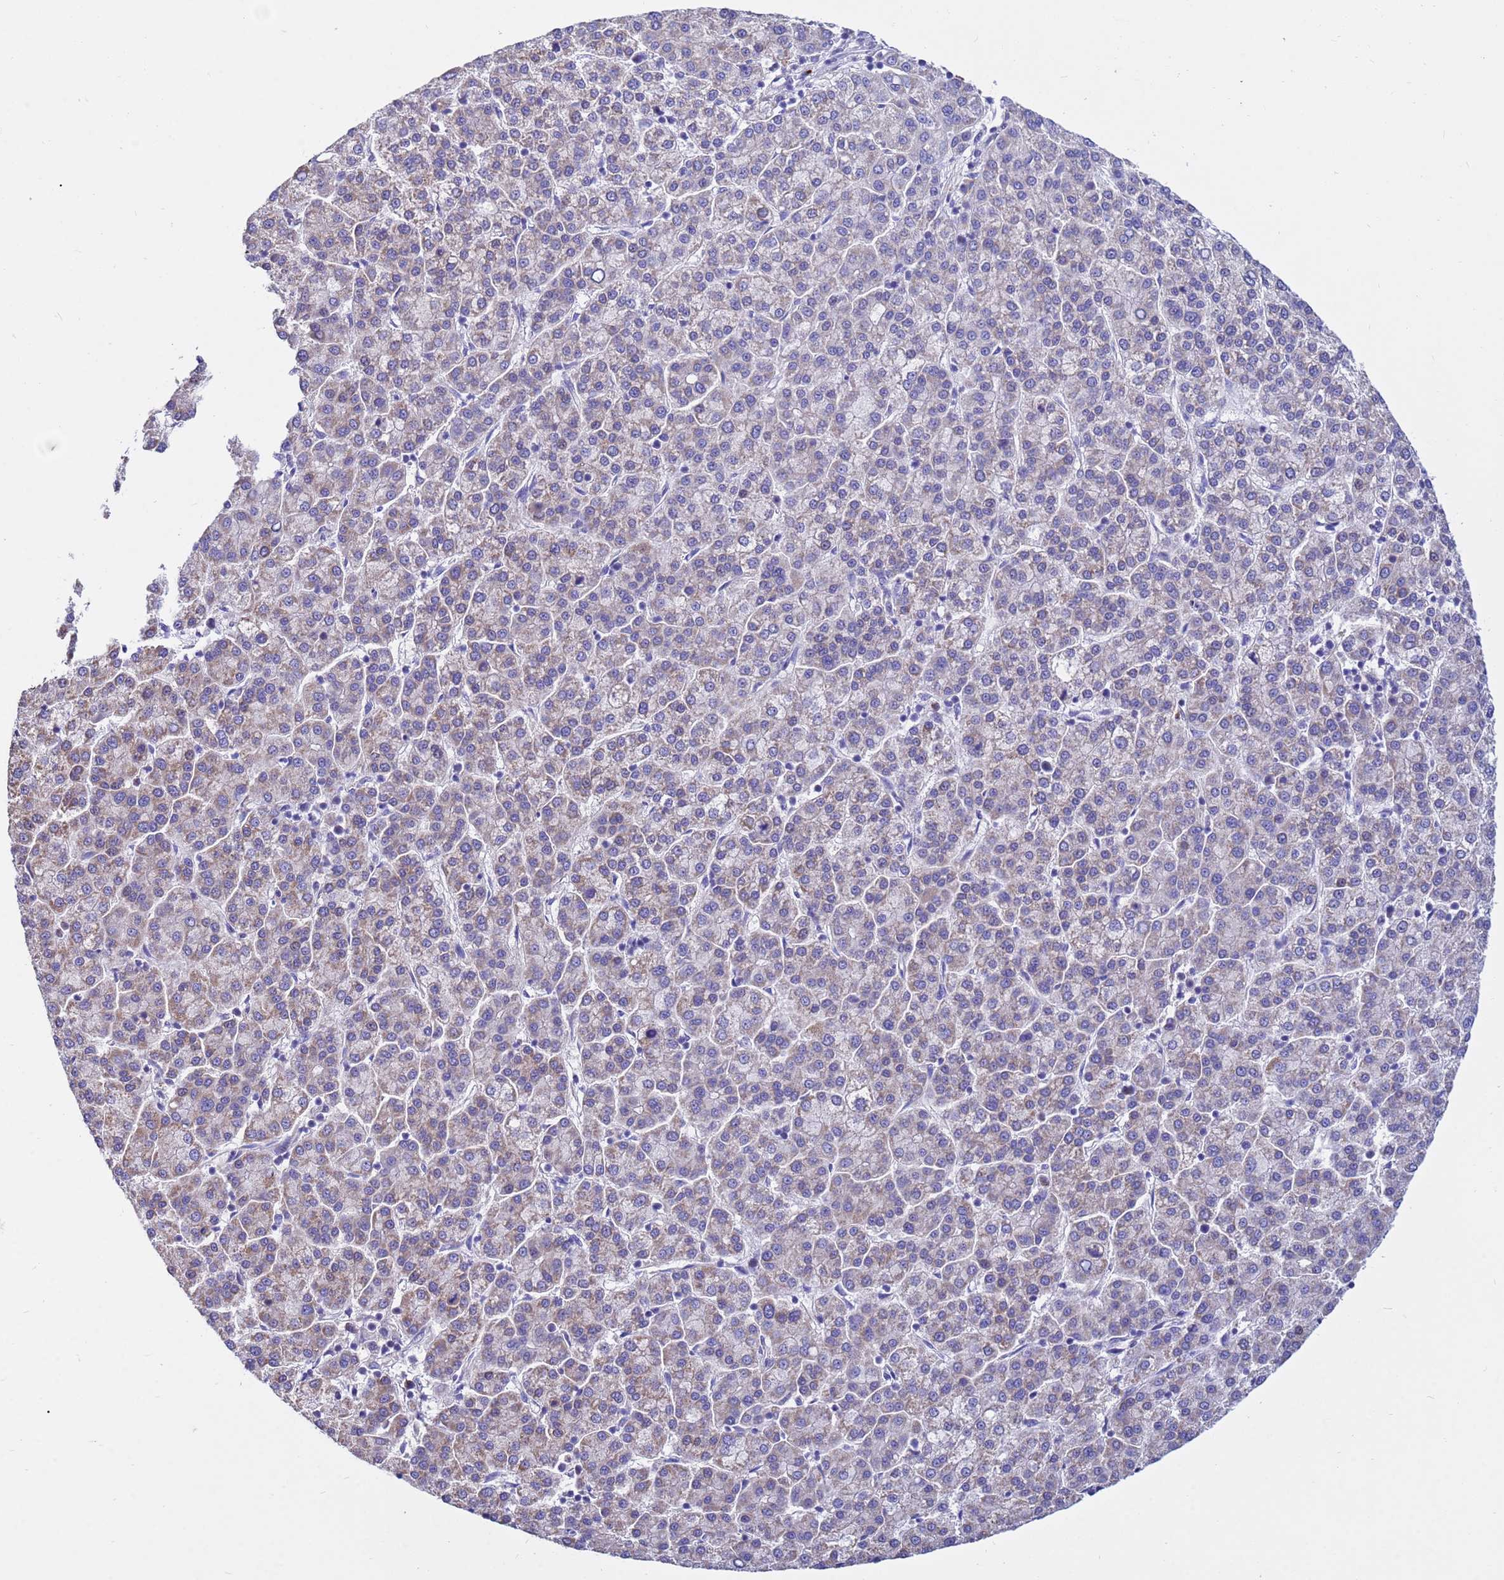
{"staining": {"intensity": "weak", "quantity": "25%-75%", "location": "cytoplasmic/membranous"}, "tissue": "liver cancer", "cell_type": "Tumor cells", "image_type": "cancer", "snomed": [{"axis": "morphology", "description": "Carcinoma, Hepatocellular, NOS"}, {"axis": "topography", "description": "Liver"}], "caption": "Immunohistochemistry (IHC) image of hepatocellular carcinoma (liver) stained for a protein (brown), which shows low levels of weak cytoplasmic/membranous positivity in approximately 25%-75% of tumor cells.", "gene": "TUBGCP3", "patient": {"sex": "female", "age": 58}}